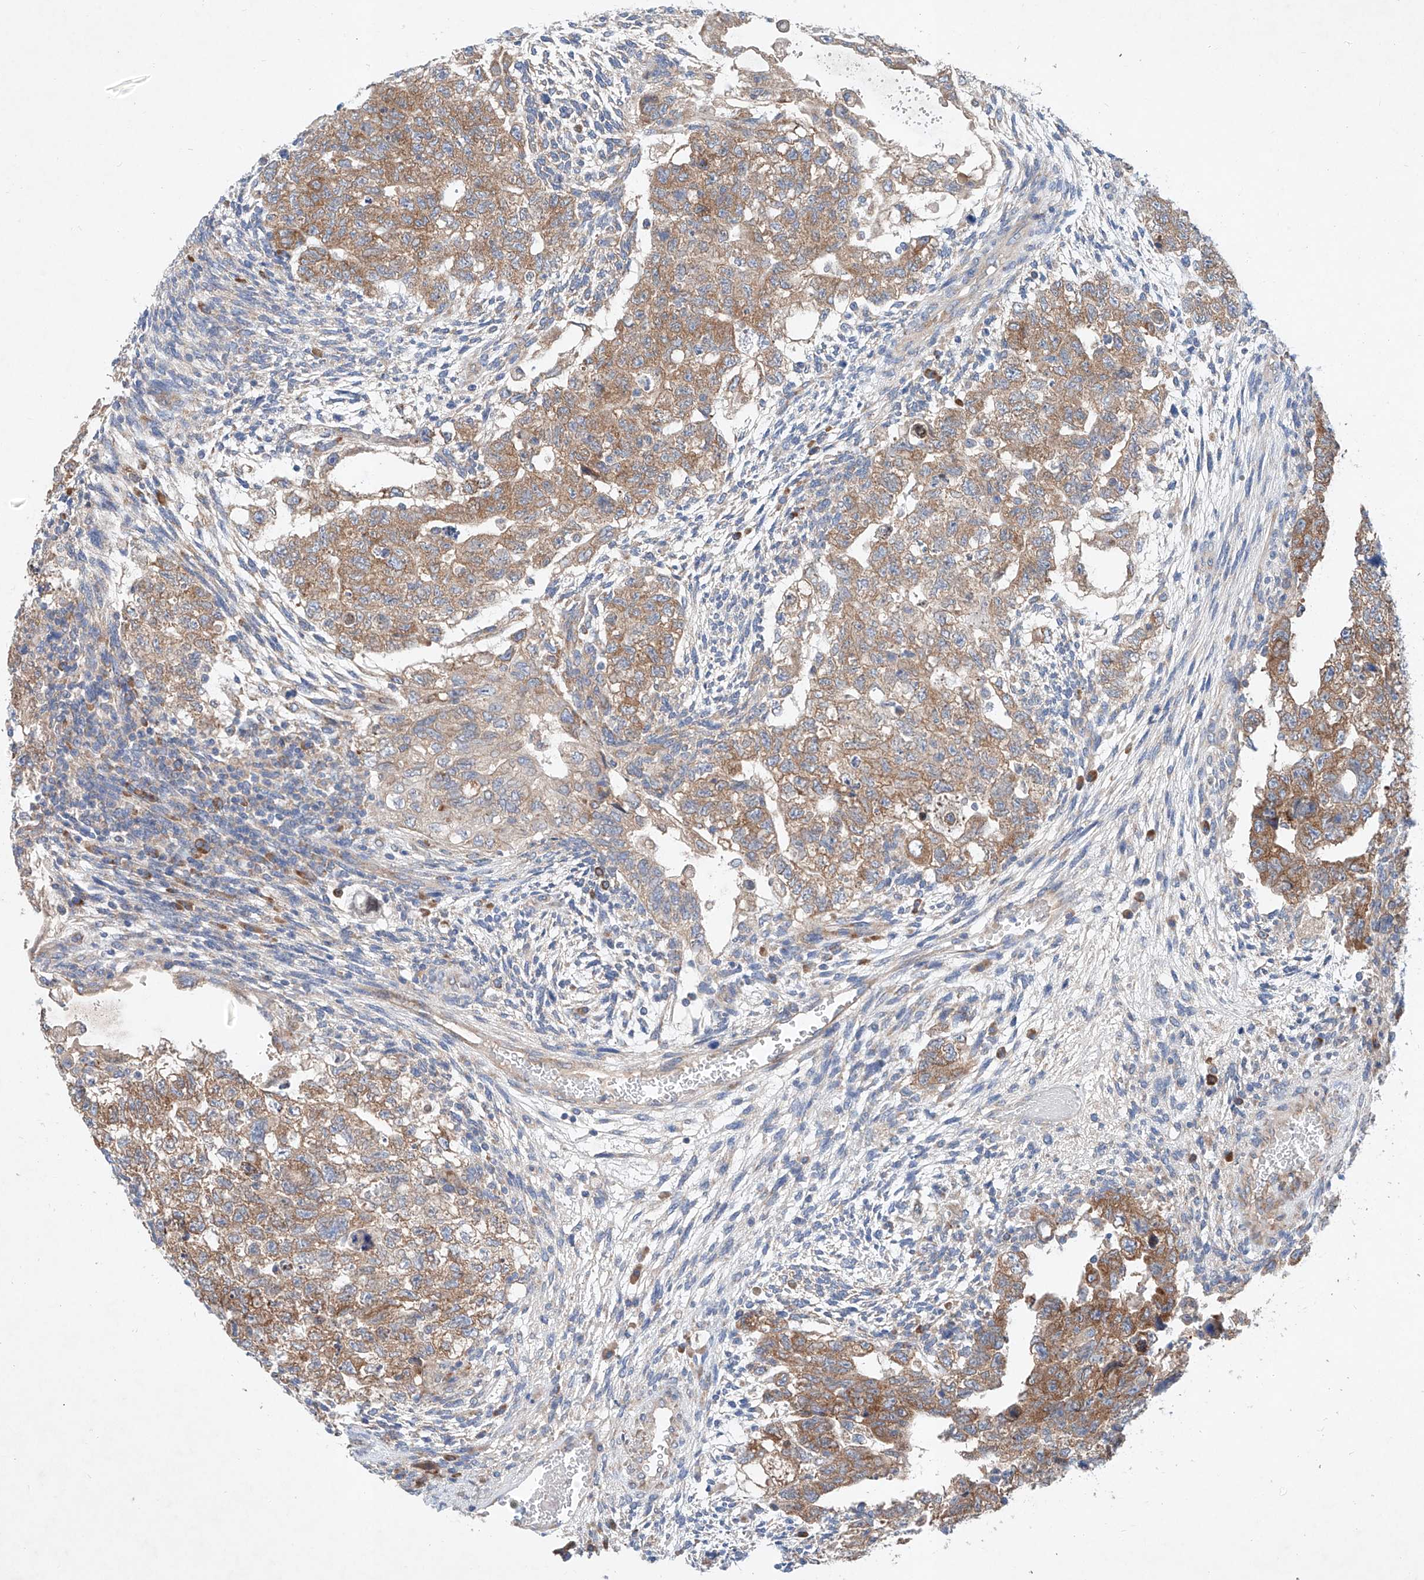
{"staining": {"intensity": "moderate", "quantity": ">75%", "location": "cytoplasmic/membranous"}, "tissue": "testis cancer", "cell_type": "Tumor cells", "image_type": "cancer", "snomed": [{"axis": "morphology", "description": "Carcinoma, Embryonal, NOS"}, {"axis": "topography", "description": "Testis"}], "caption": "This is a photomicrograph of immunohistochemistry (IHC) staining of testis cancer (embryonal carcinoma), which shows moderate expression in the cytoplasmic/membranous of tumor cells.", "gene": "FASTK", "patient": {"sex": "male", "age": 36}}